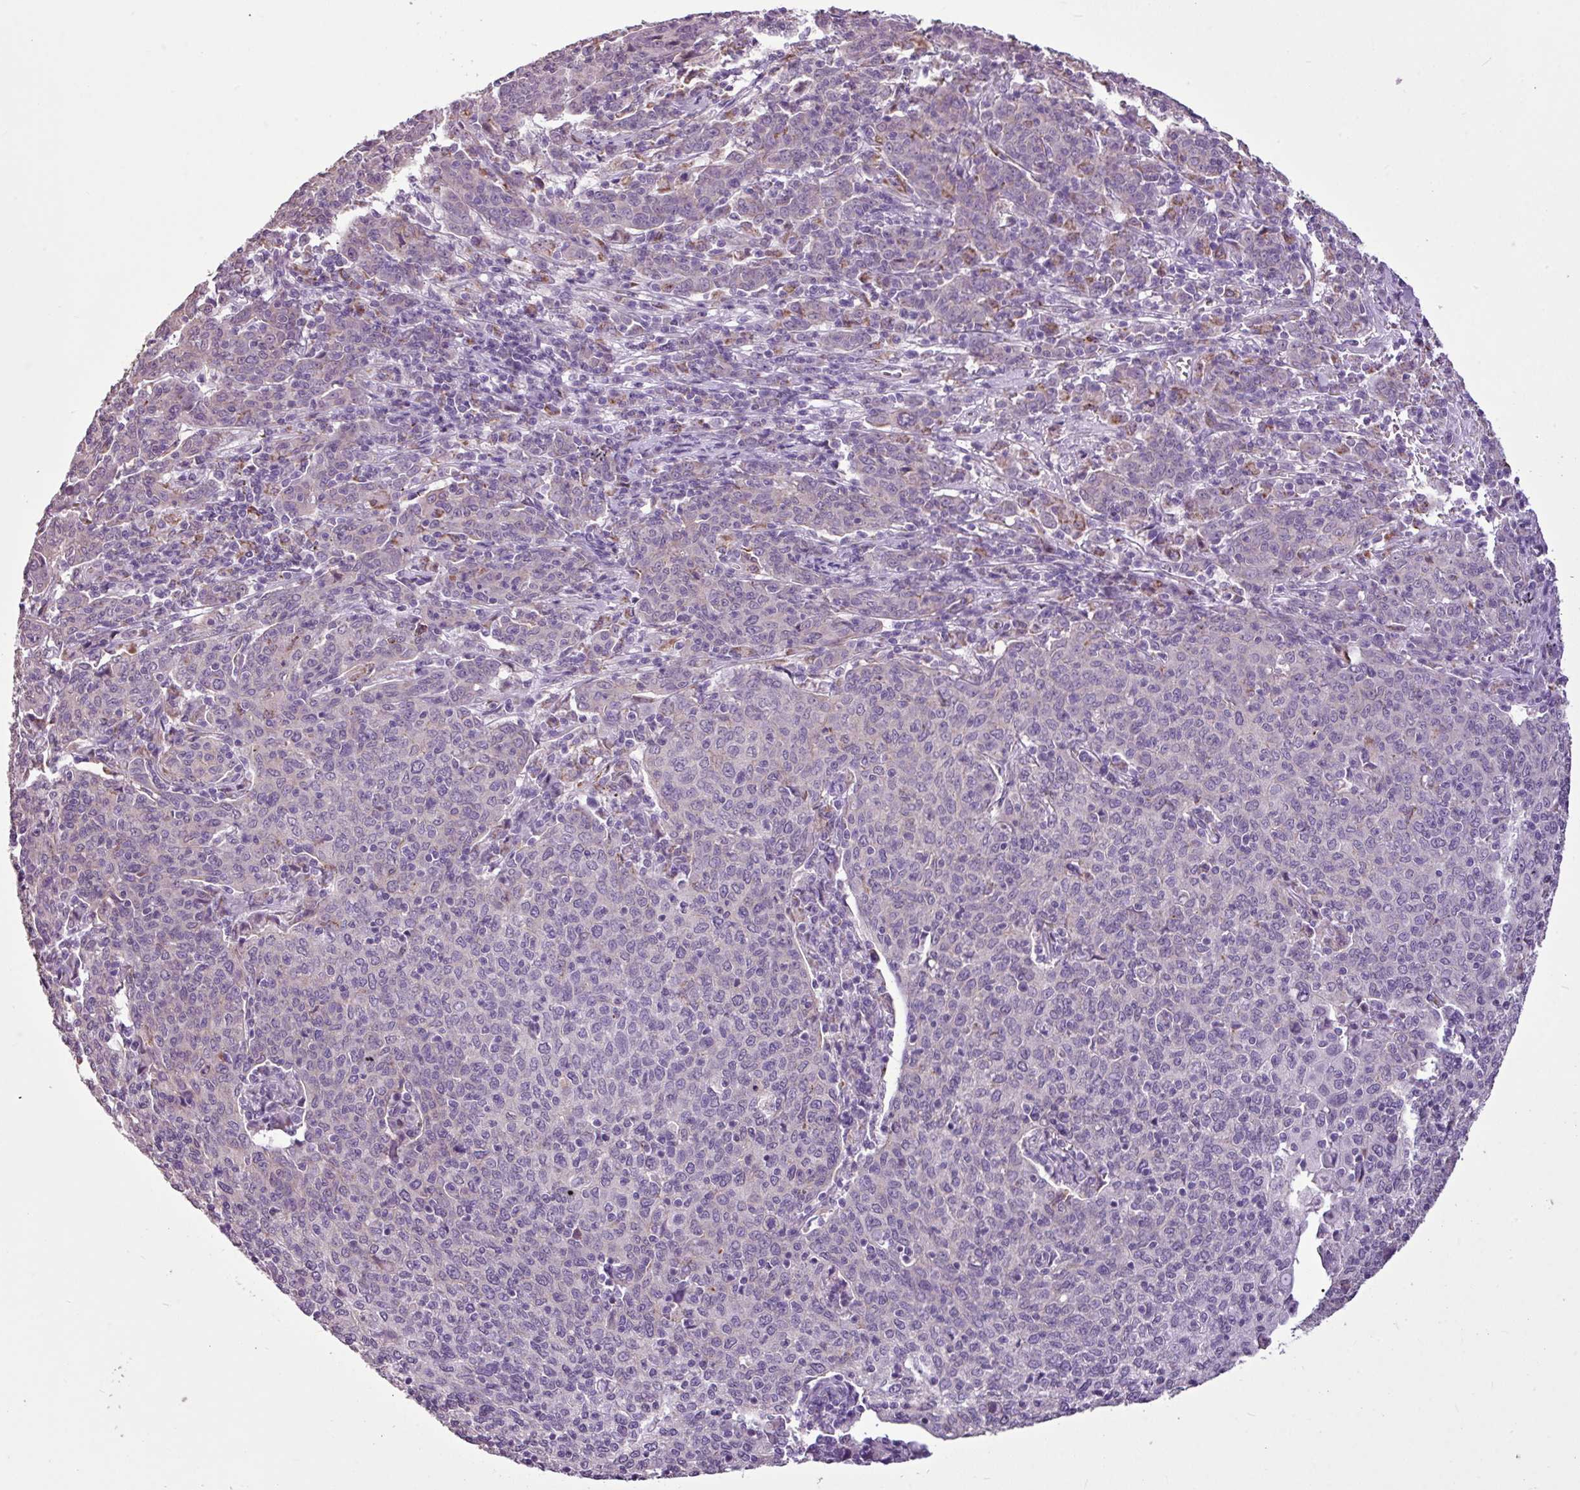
{"staining": {"intensity": "negative", "quantity": "none", "location": "none"}, "tissue": "cervical cancer", "cell_type": "Tumor cells", "image_type": "cancer", "snomed": [{"axis": "morphology", "description": "Squamous cell carcinoma, NOS"}, {"axis": "topography", "description": "Cervix"}], "caption": "The histopathology image displays no staining of tumor cells in squamous cell carcinoma (cervical).", "gene": "ALDH2", "patient": {"sex": "female", "age": 67}}